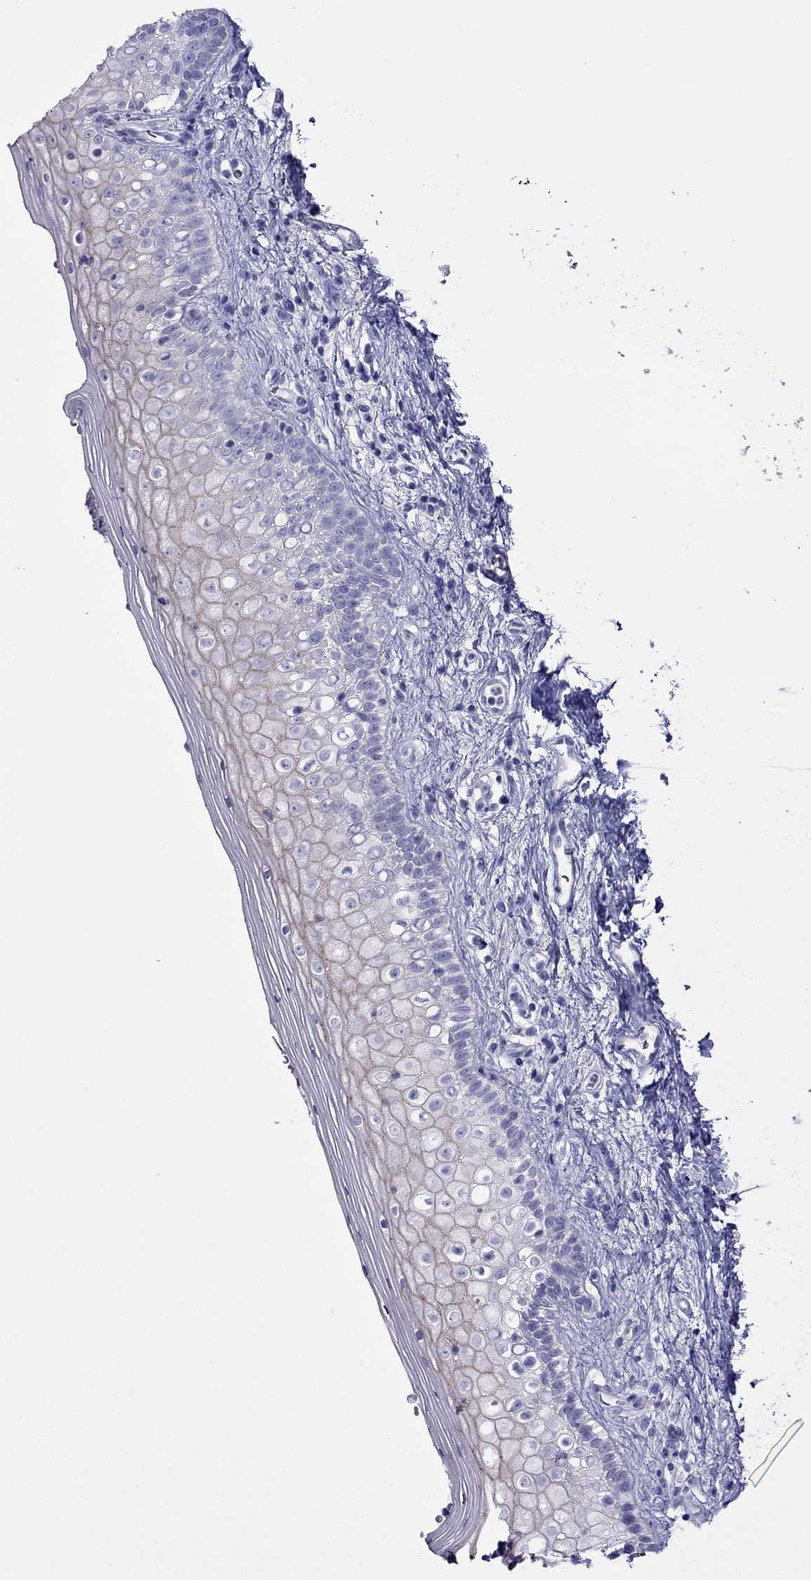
{"staining": {"intensity": "negative", "quantity": "none", "location": "none"}, "tissue": "vagina", "cell_type": "Squamous epithelial cells", "image_type": "normal", "snomed": [{"axis": "morphology", "description": "Normal tissue, NOS"}, {"axis": "topography", "description": "Vagina"}], "caption": "Immunohistochemistry (IHC) of unremarkable human vagina displays no staining in squamous epithelial cells.", "gene": "PCDHA6", "patient": {"sex": "female", "age": 47}}